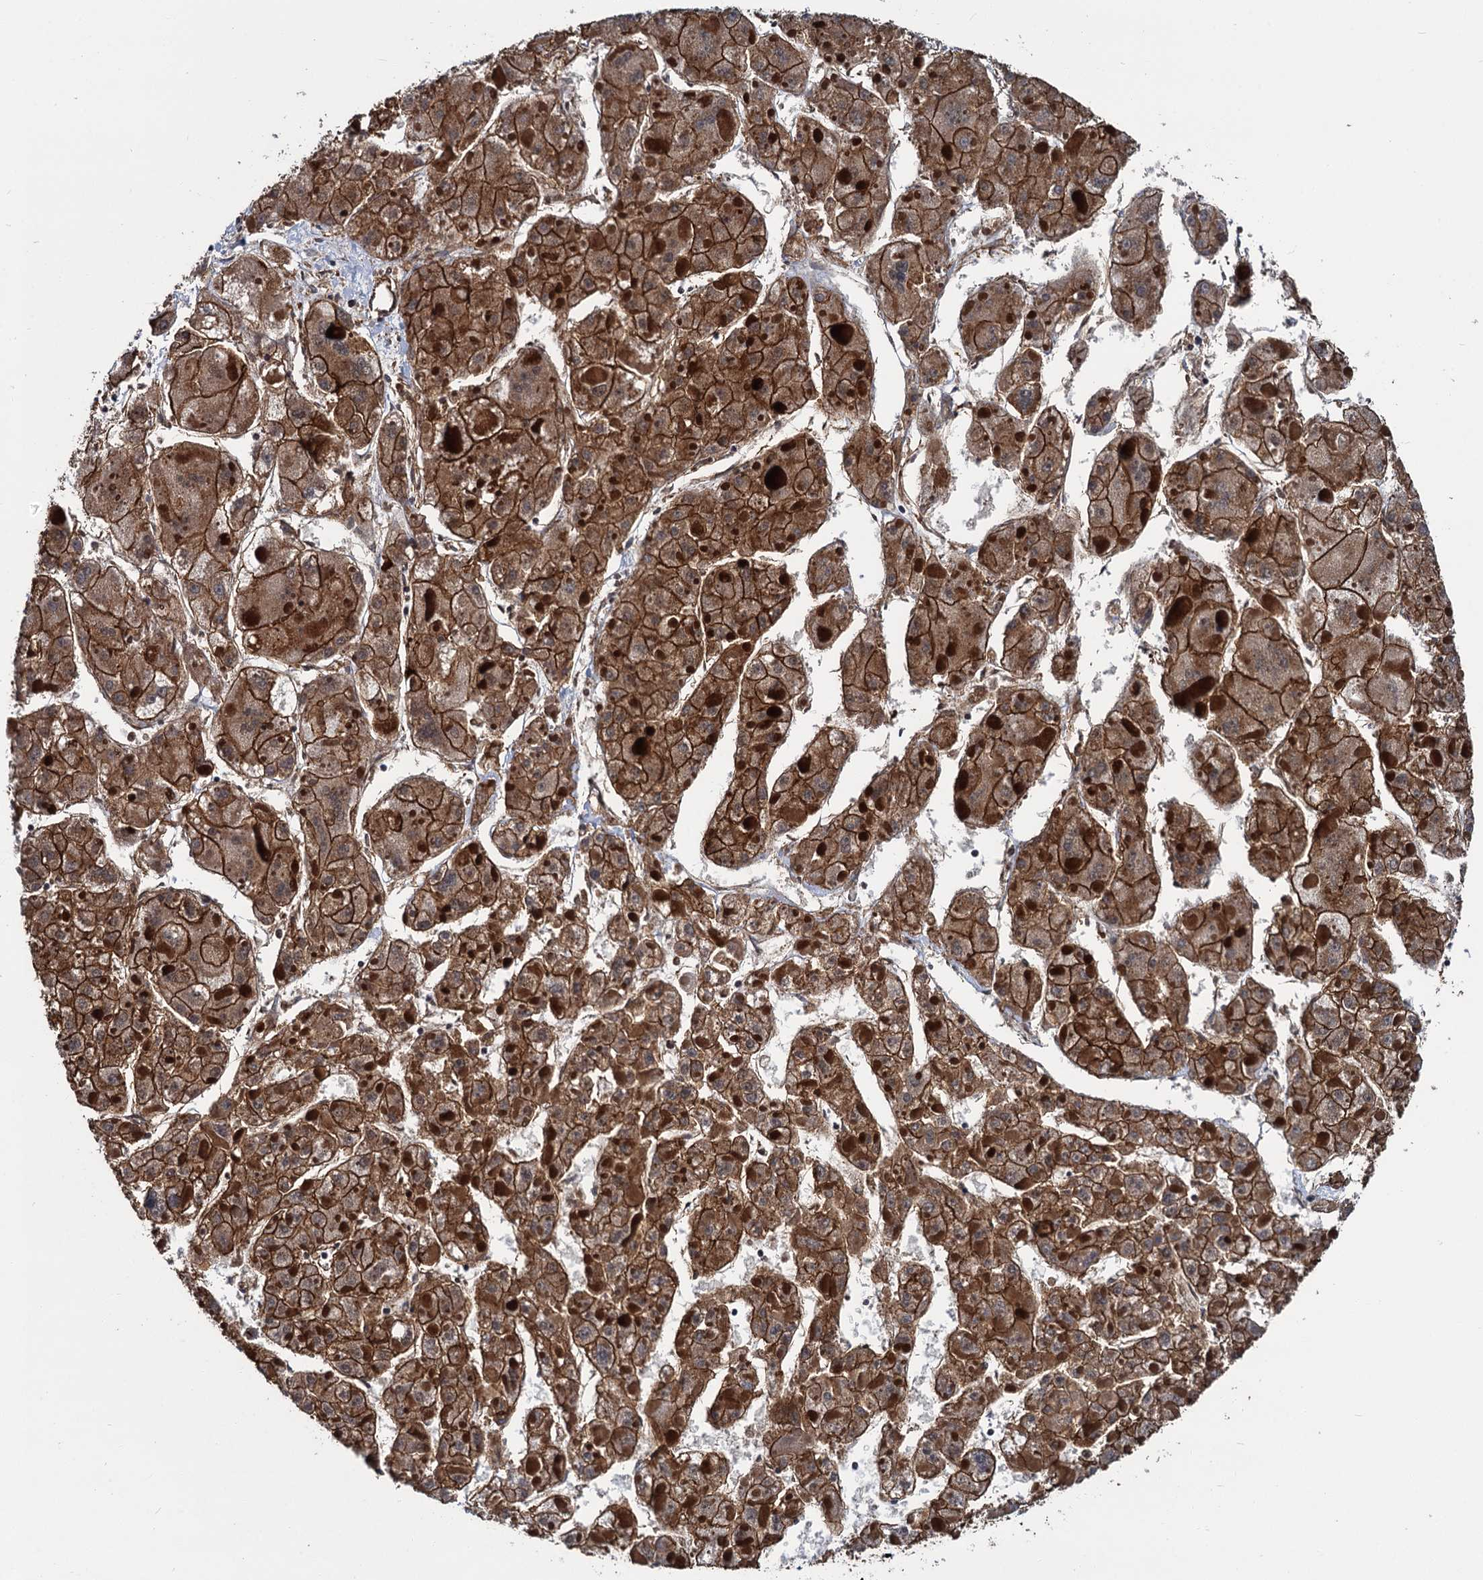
{"staining": {"intensity": "moderate", "quantity": ">75%", "location": "cytoplasmic/membranous"}, "tissue": "liver cancer", "cell_type": "Tumor cells", "image_type": "cancer", "snomed": [{"axis": "morphology", "description": "Carcinoma, Hepatocellular, NOS"}, {"axis": "topography", "description": "Liver"}], "caption": "Hepatocellular carcinoma (liver) tissue demonstrates moderate cytoplasmic/membranous staining in approximately >75% of tumor cells, visualized by immunohistochemistry.", "gene": "ZFYVE19", "patient": {"sex": "female", "age": 73}}